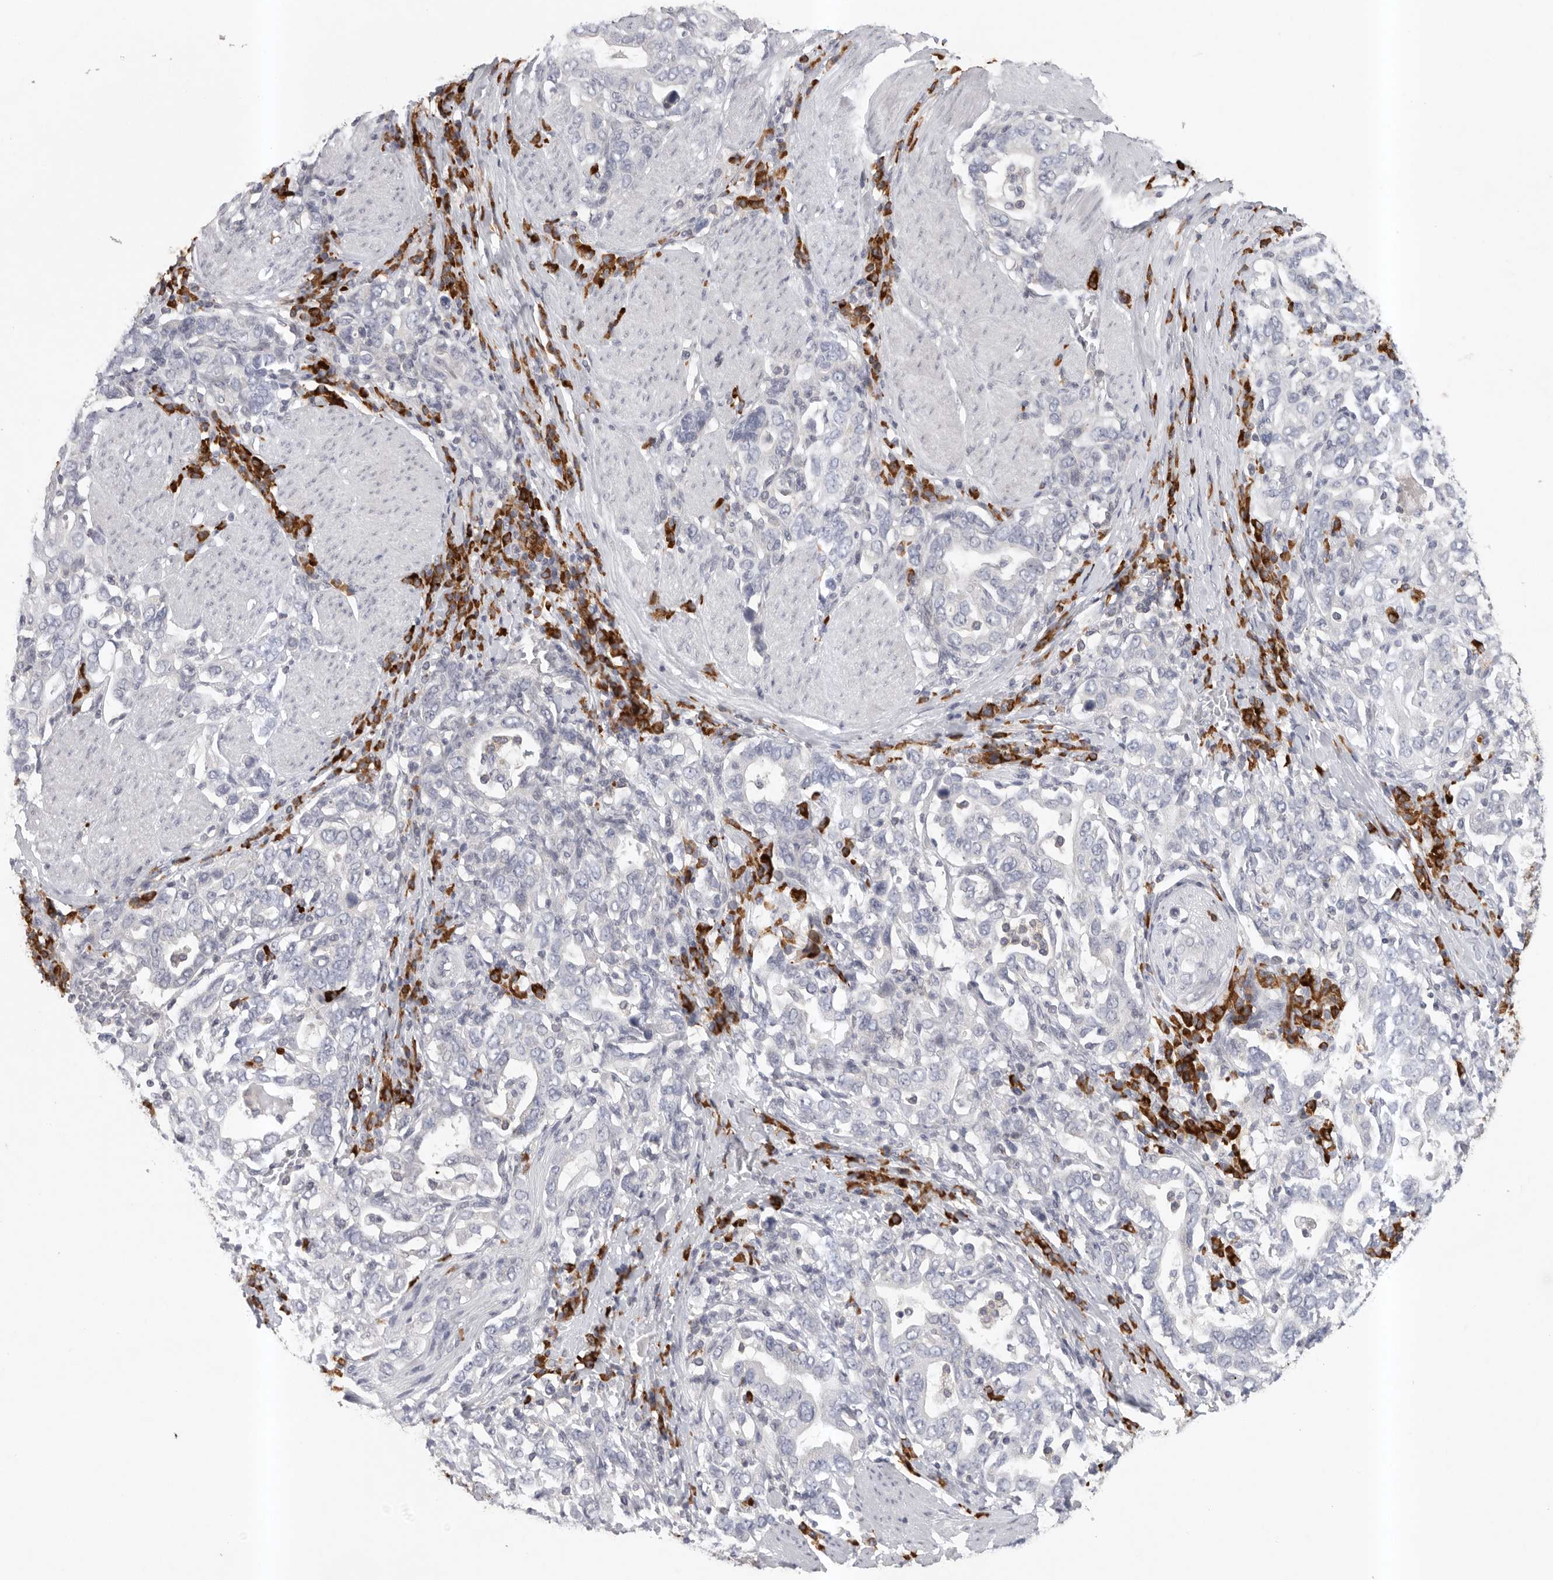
{"staining": {"intensity": "negative", "quantity": "none", "location": "none"}, "tissue": "stomach cancer", "cell_type": "Tumor cells", "image_type": "cancer", "snomed": [{"axis": "morphology", "description": "Adenocarcinoma, NOS"}, {"axis": "topography", "description": "Stomach, upper"}], "caption": "Protein analysis of adenocarcinoma (stomach) reveals no significant positivity in tumor cells. The staining was performed using DAB to visualize the protein expression in brown, while the nuclei were stained in blue with hematoxylin (Magnification: 20x).", "gene": "TMEM69", "patient": {"sex": "male", "age": 62}}